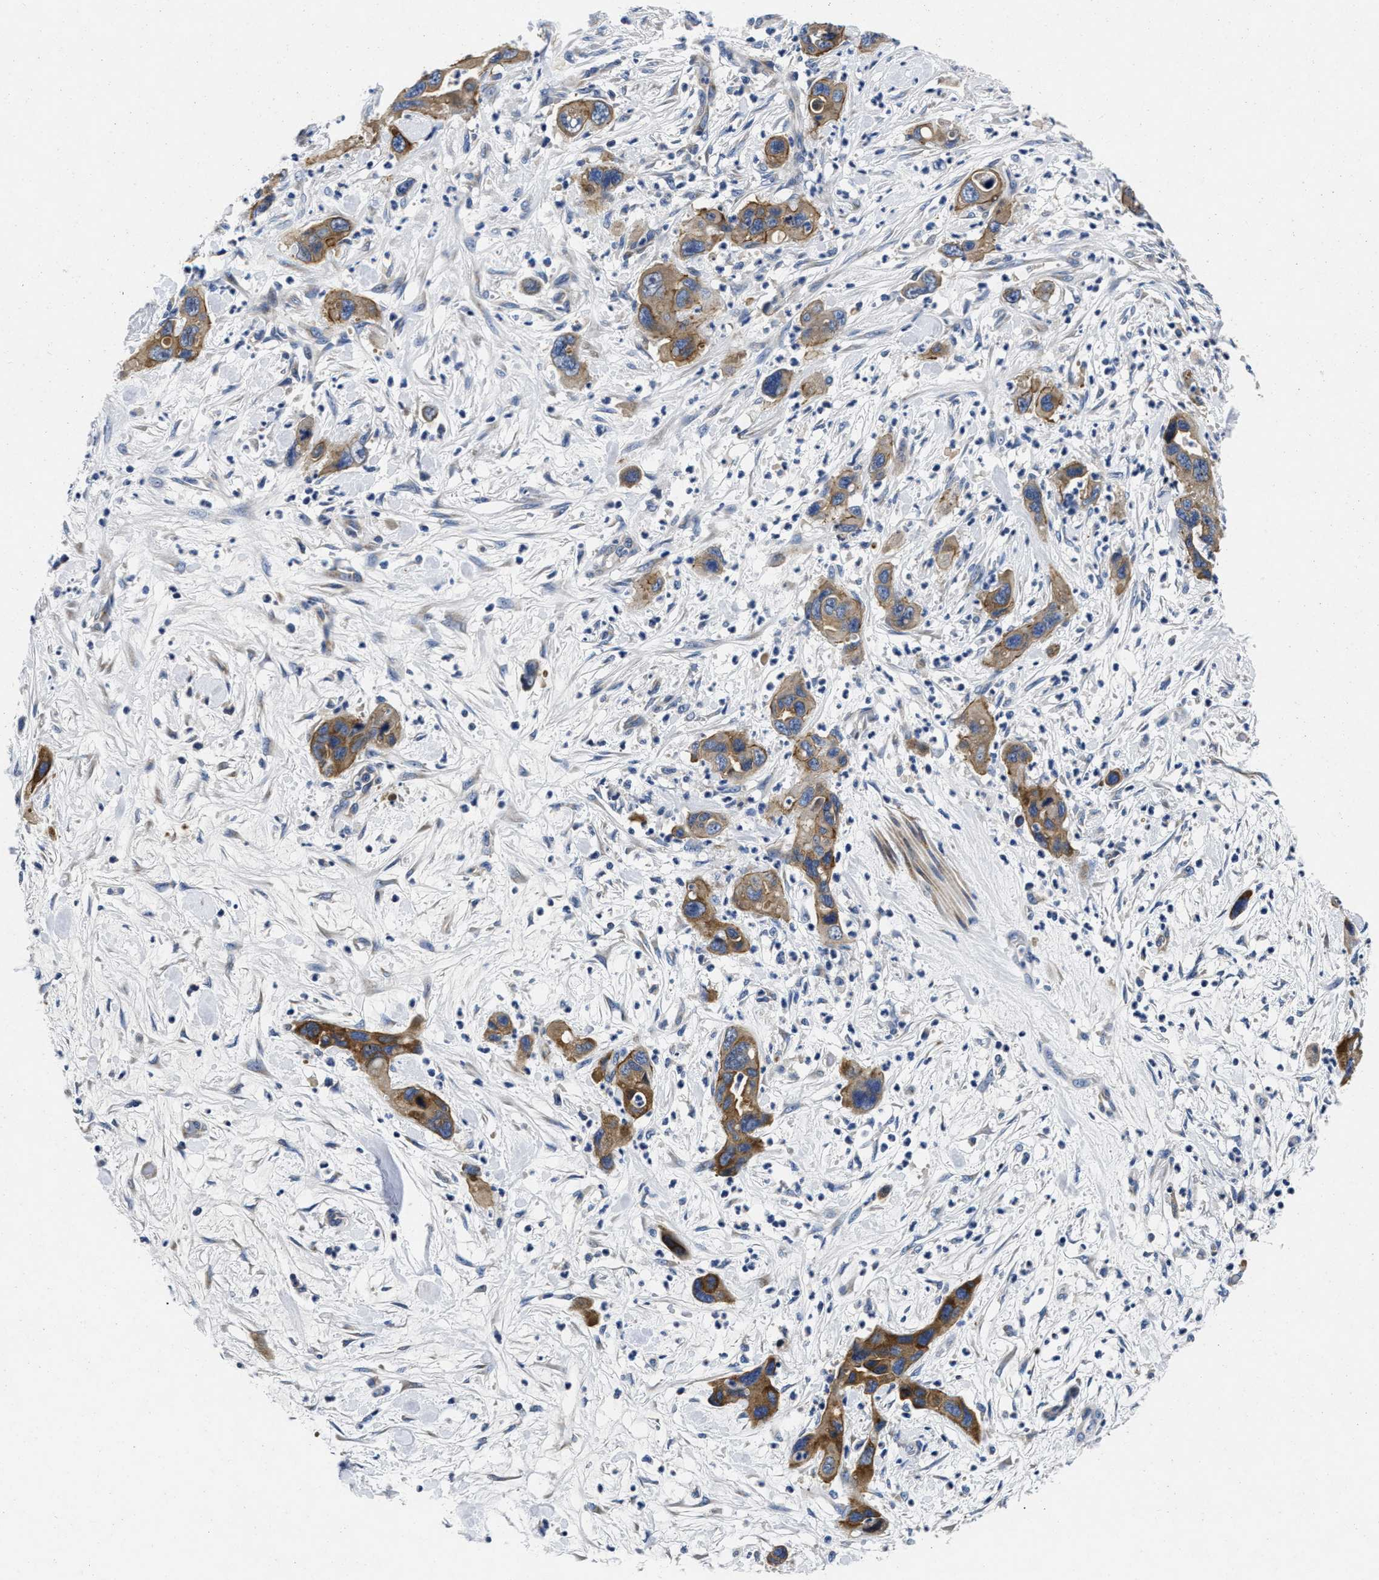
{"staining": {"intensity": "moderate", "quantity": ">75%", "location": "cytoplasmic/membranous"}, "tissue": "pancreatic cancer", "cell_type": "Tumor cells", "image_type": "cancer", "snomed": [{"axis": "morphology", "description": "Adenocarcinoma, NOS"}, {"axis": "topography", "description": "Pancreas"}], "caption": "An image of human pancreatic adenocarcinoma stained for a protein reveals moderate cytoplasmic/membranous brown staining in tumor cells.", "gene": "LAD1", "patient": {"sex": "female", "age": 71}}